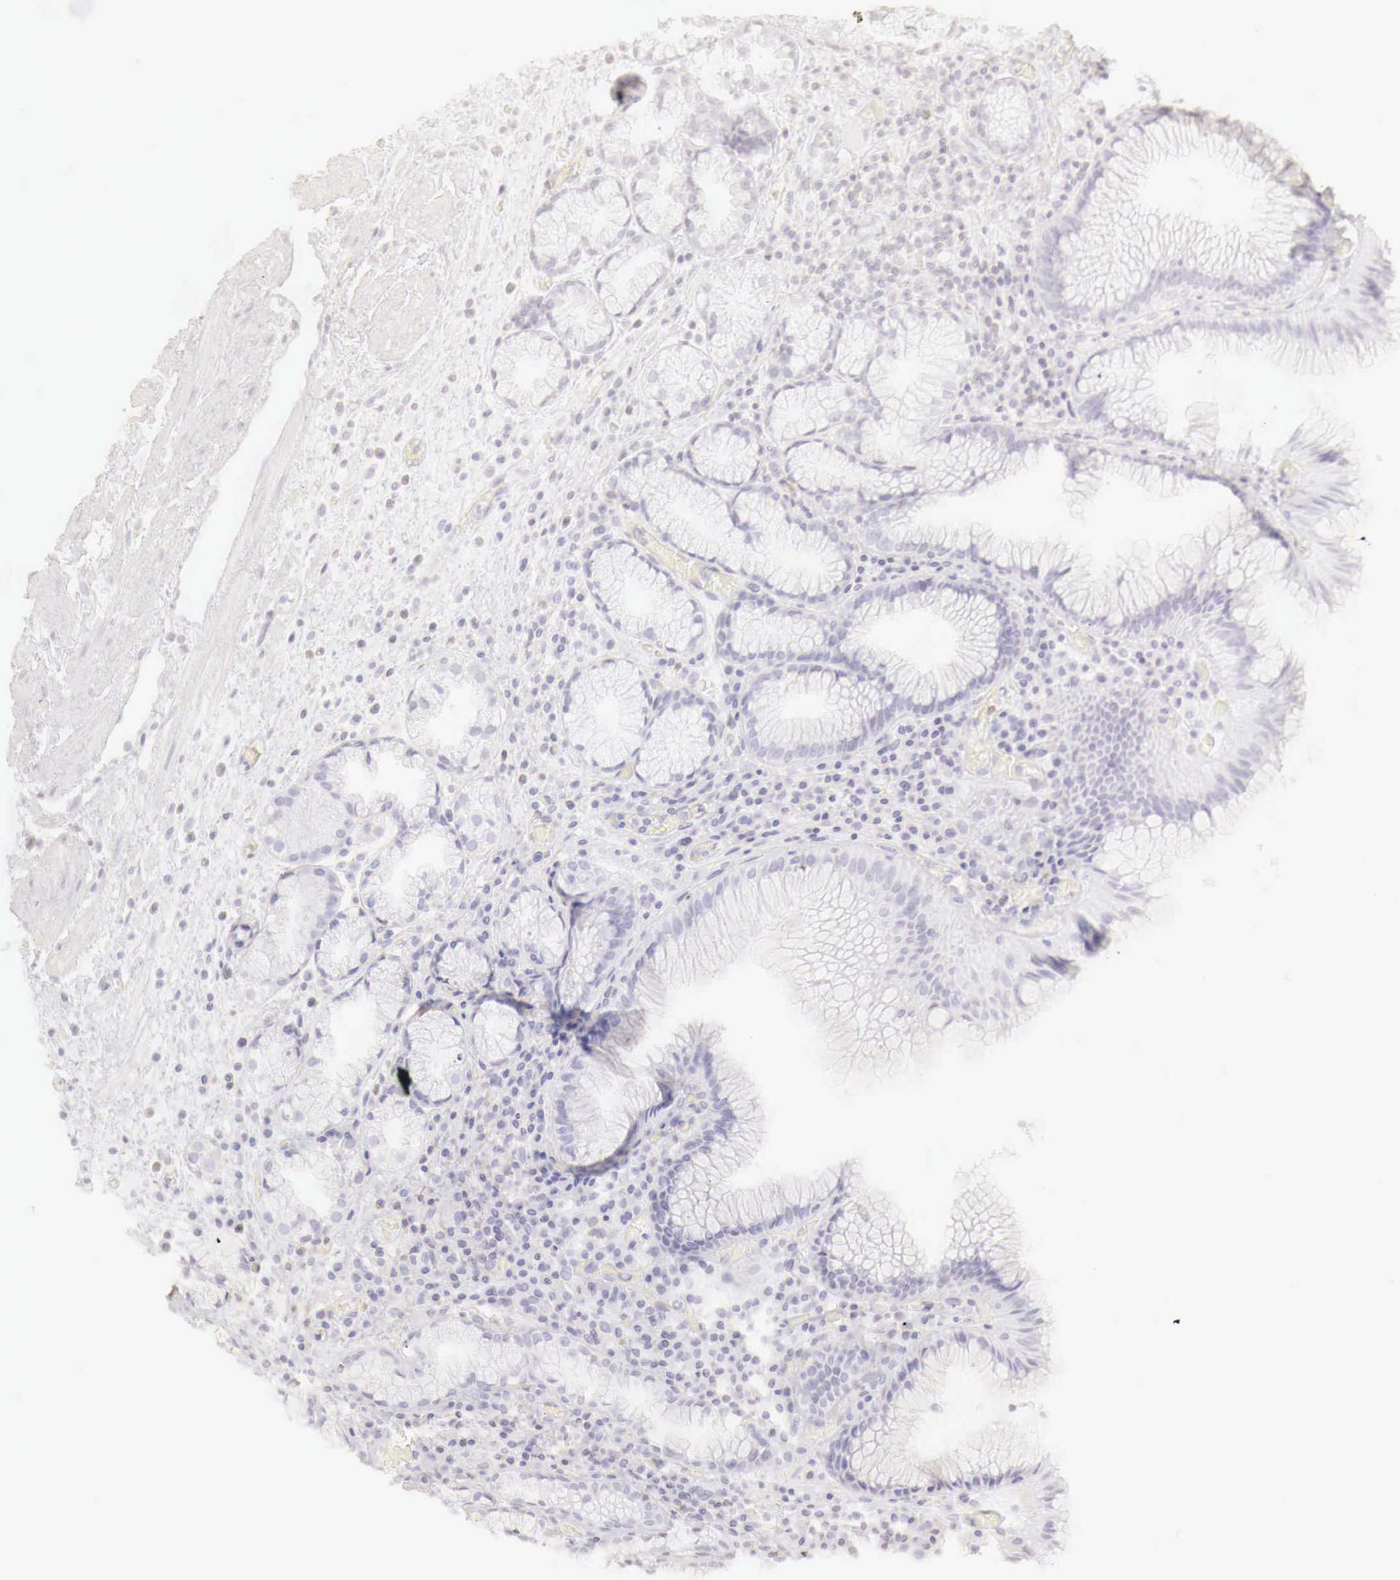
{"staining": {"intensity": "negative", "quantity": "none", "location": "none"}, "tissue": "stomach", "cell_type": "Glandular cells", "image_type": "normal", "snomed": [{"axis": "morphology", "description": "Normal tissue, NOS"}, {"axis": "topography", "description": "Stomach, lower"}, {"axis": "topography", "description": "Duodenum"}], "caption": "Protein analysis of unremarkable stomach exhibits no significant expression in glandular cells.", "gene": "RENBP", "patient": {"sex": "male", "age": 84}}